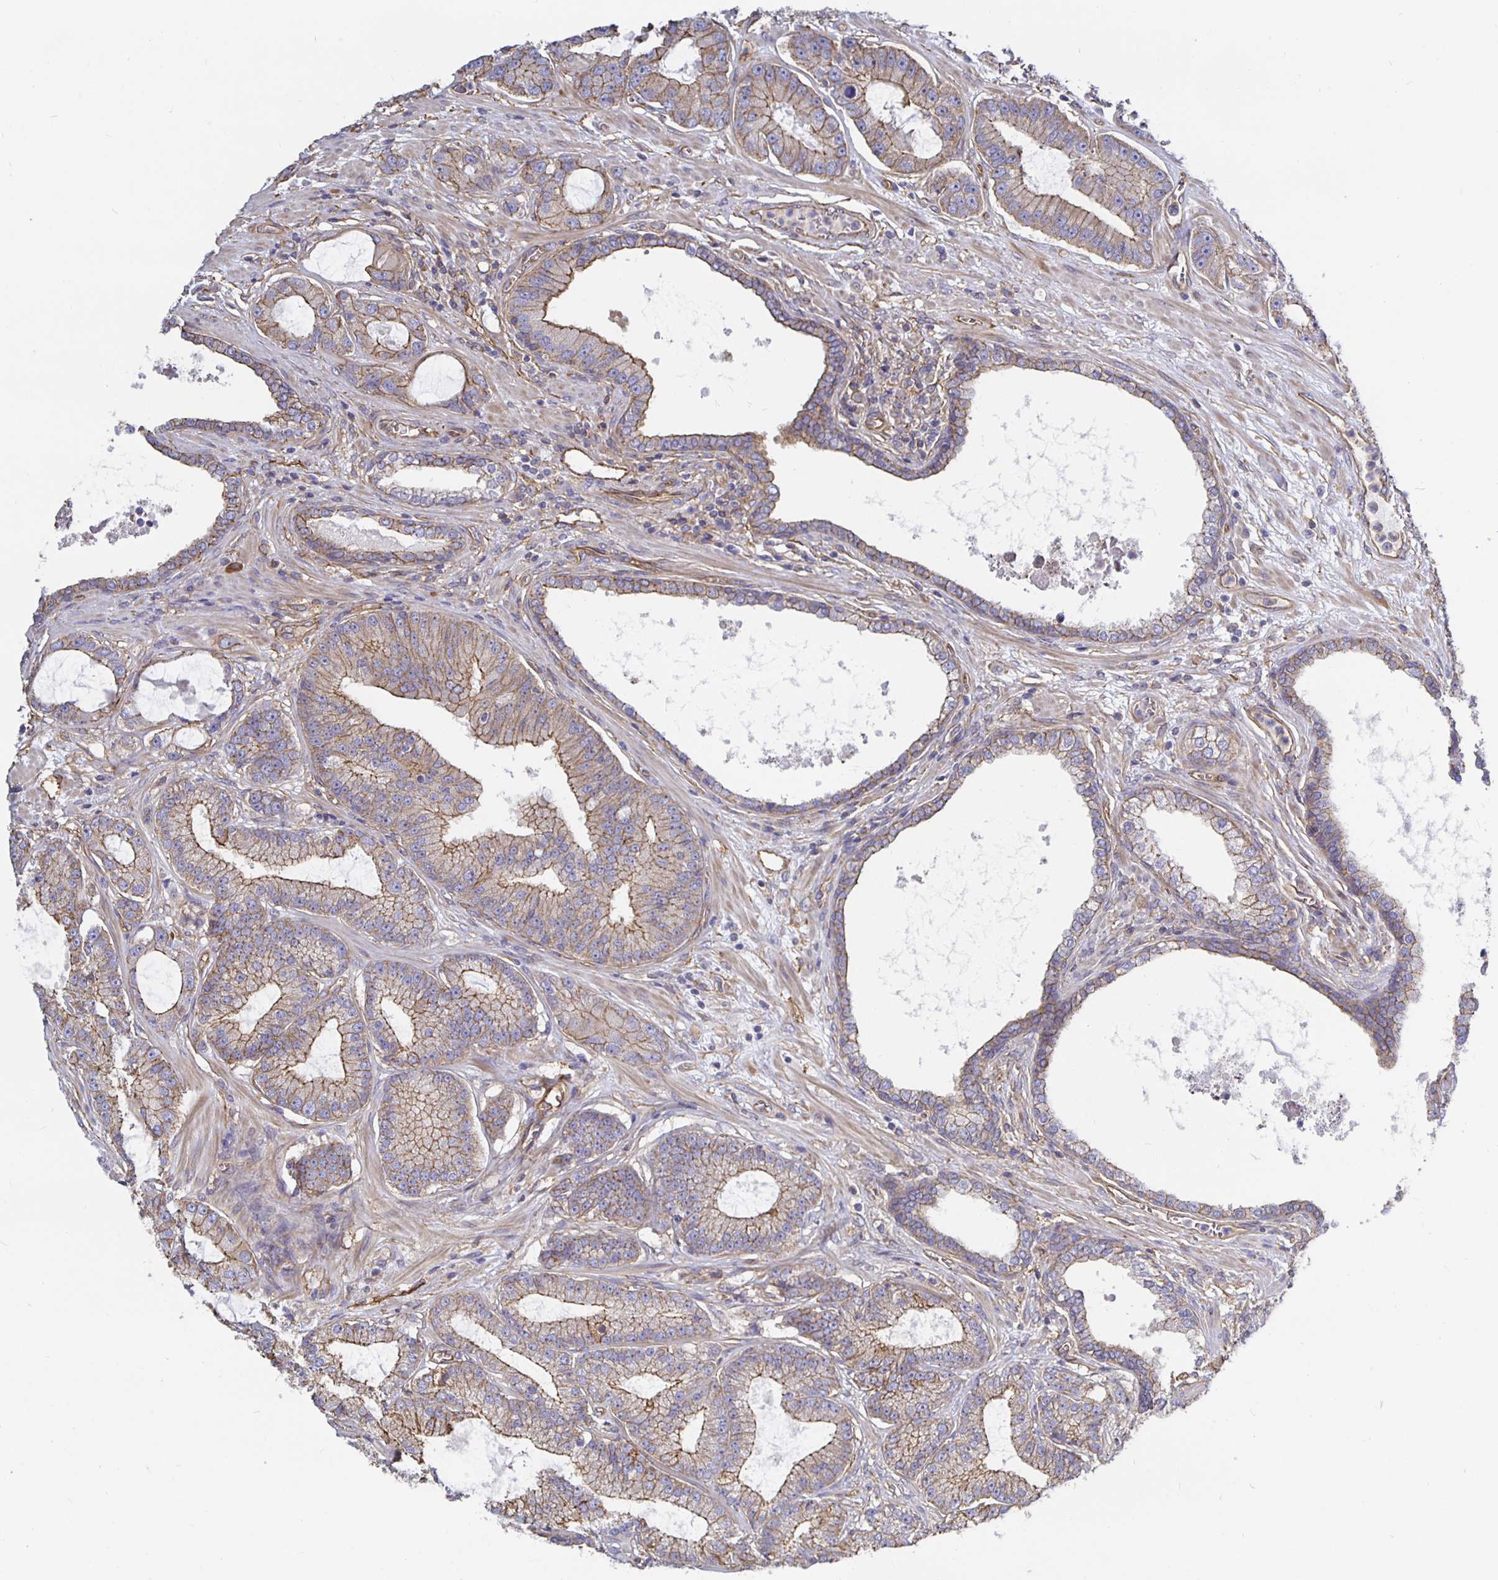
{"staining": {"intensity": "moderate", "quantity": "25%-75%", "location": "cytoplasmic/membranous"}, "tissue": "prostate cancer", "cell_type": "Tumor cells", "image_type": "cancer", "snomed": [{"axis": "morphology", "description": "Adenocarcinoma, High grade"}, {"axis": "topography", "description": "Prostate"}], "caption": "Moderate cytoplasmic/membranous staining is seen in about 25%-75% of tumor cells in prostate high-grade adenocarcinoma.", "gene": "ARHGEF39", "patient": {"sex": "male", "age": 65}}